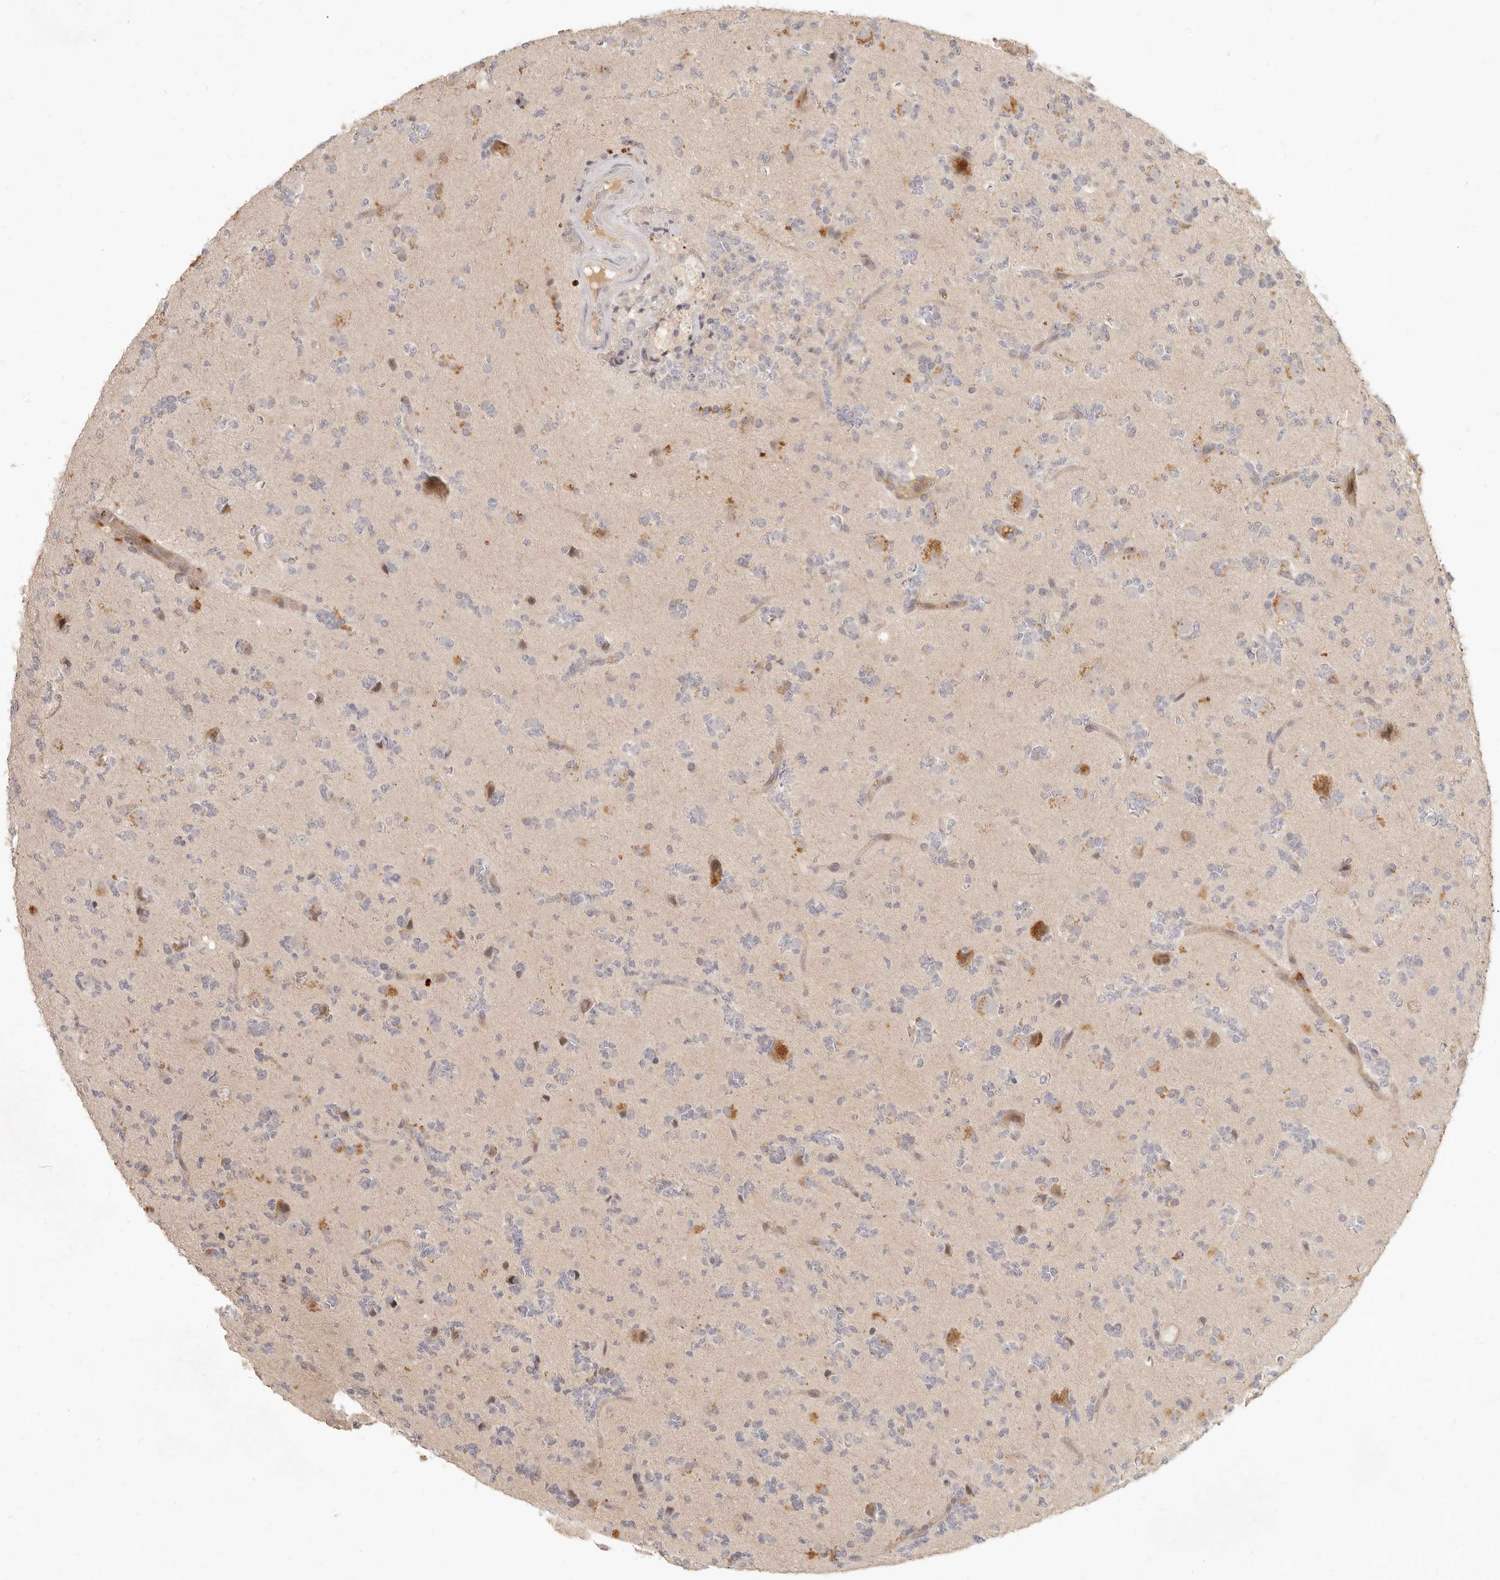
{"staining": {"intensity": "negative", "quantity": "none", "location": "none"}, "tissue": "glioma", "cell_type": "Tumor cells", "image_type": "cancer", "snomed": [{"axis": "morphology", "description": "Glioma, malignant, High grade"}, {"axis": "topography", "description": "Brain"}], "caption": "Tumor cells show no significant staining in glioma.", "gene": "UBXN11", "patient": {"sex": "female", "age": 62}}